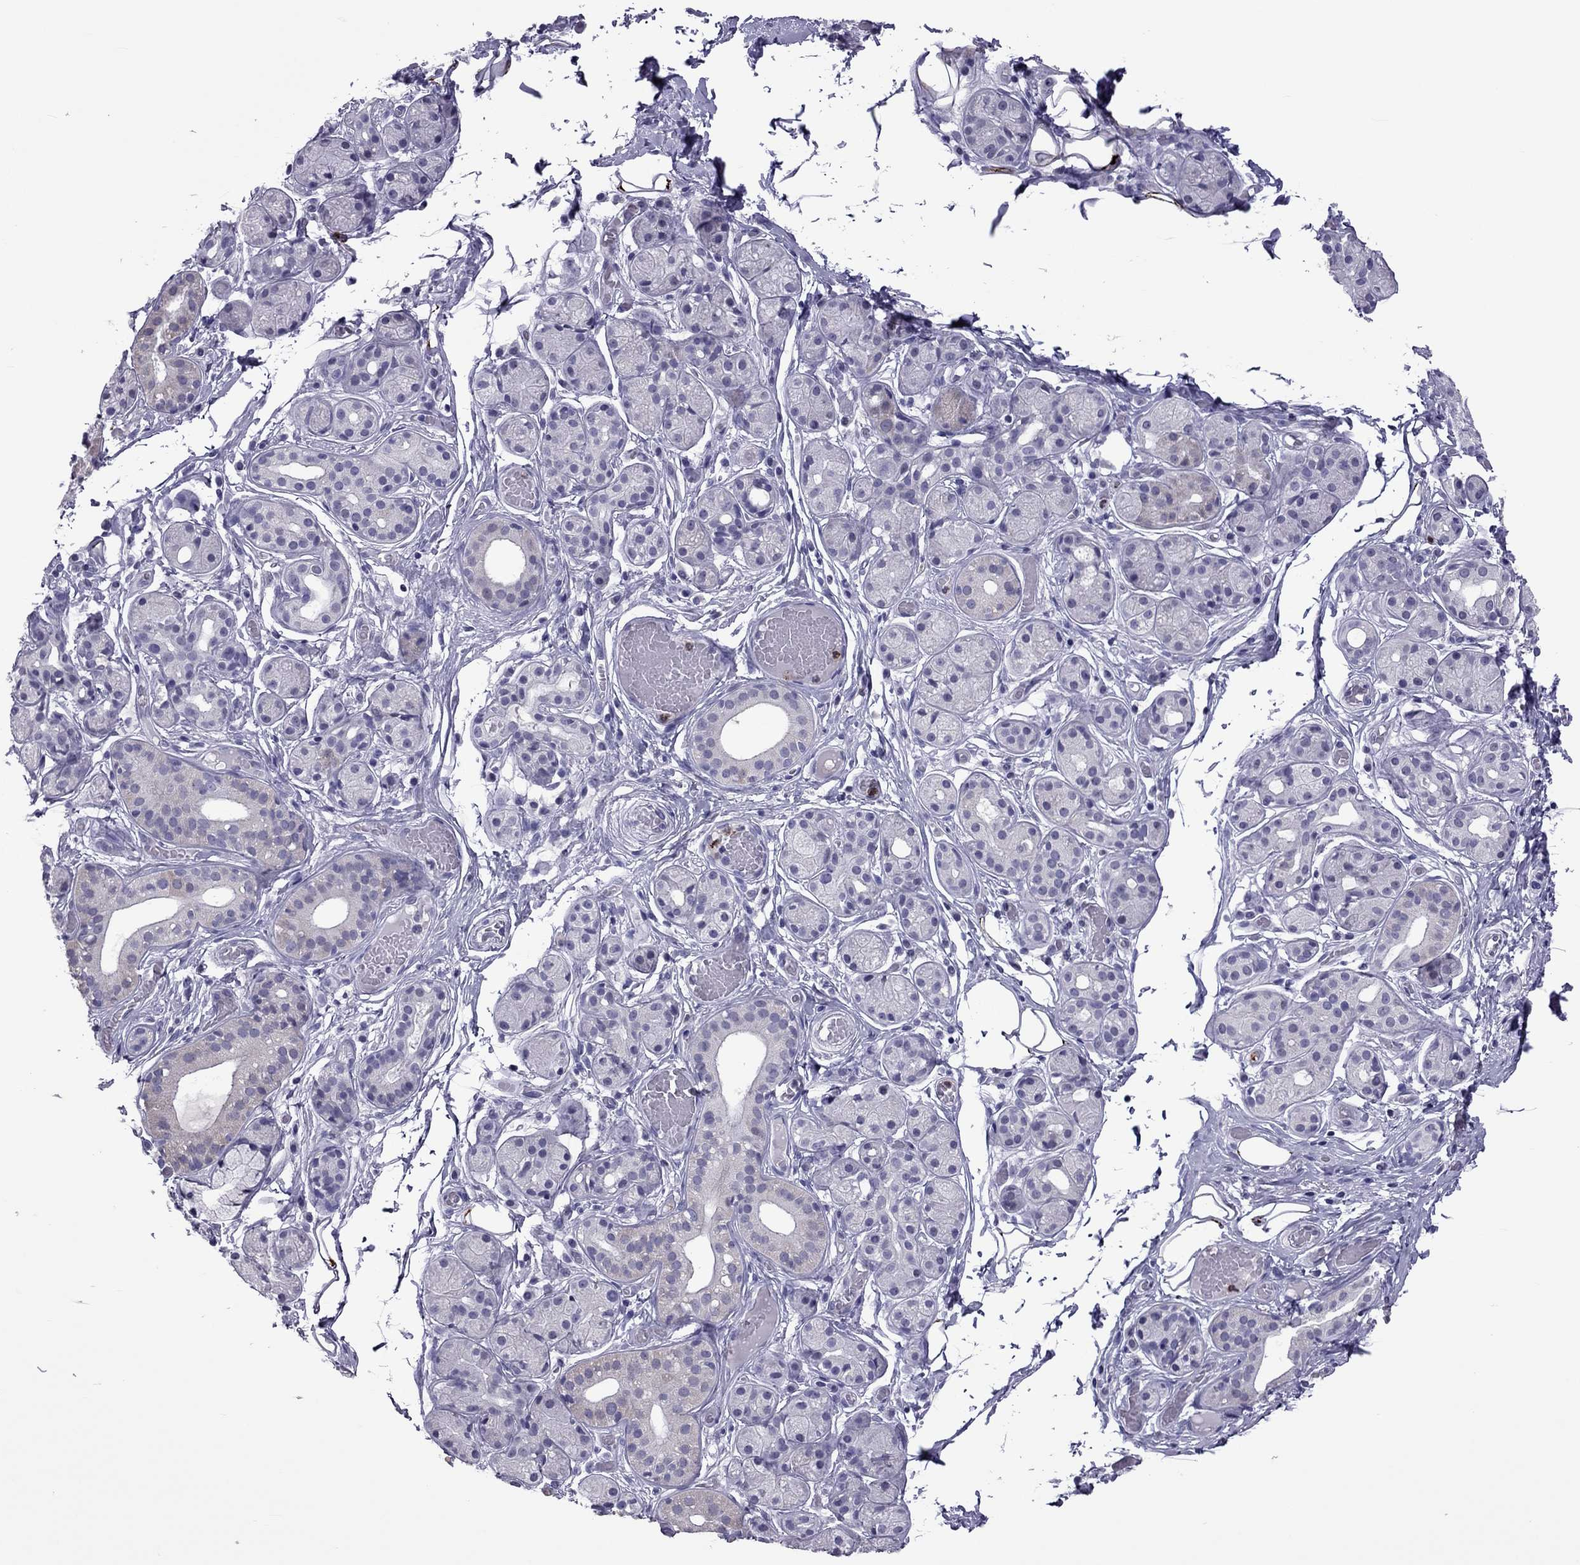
{"staining": {"intensity": "weak", "quantity": "<25%", "location": "cytoplasmic/membranous"}, "tissue": "salivary gland", "cell_type": "Glandular cells", "image_type": "normal", "snomed": [{"axis": "morphology", "description": "Normal tissue, NOS"}, {"axis": "topography", "description": "Salivary gland"}, {"axis": "topography", "description": "Peripheral nerve tissue"}], "caption": "DAB (3,3'-diaminobenzidine) immunohistochemical staining of benign human salivary gland exhibits no significant expression in glandular cells. The staining is performed using DAB (3,3'-diaminobenzidine) brown chromogen with nuclei counter-stained in using hematoxylin.", "gene": "CCL27", "patient": {"sex": "male", "age": 71}}